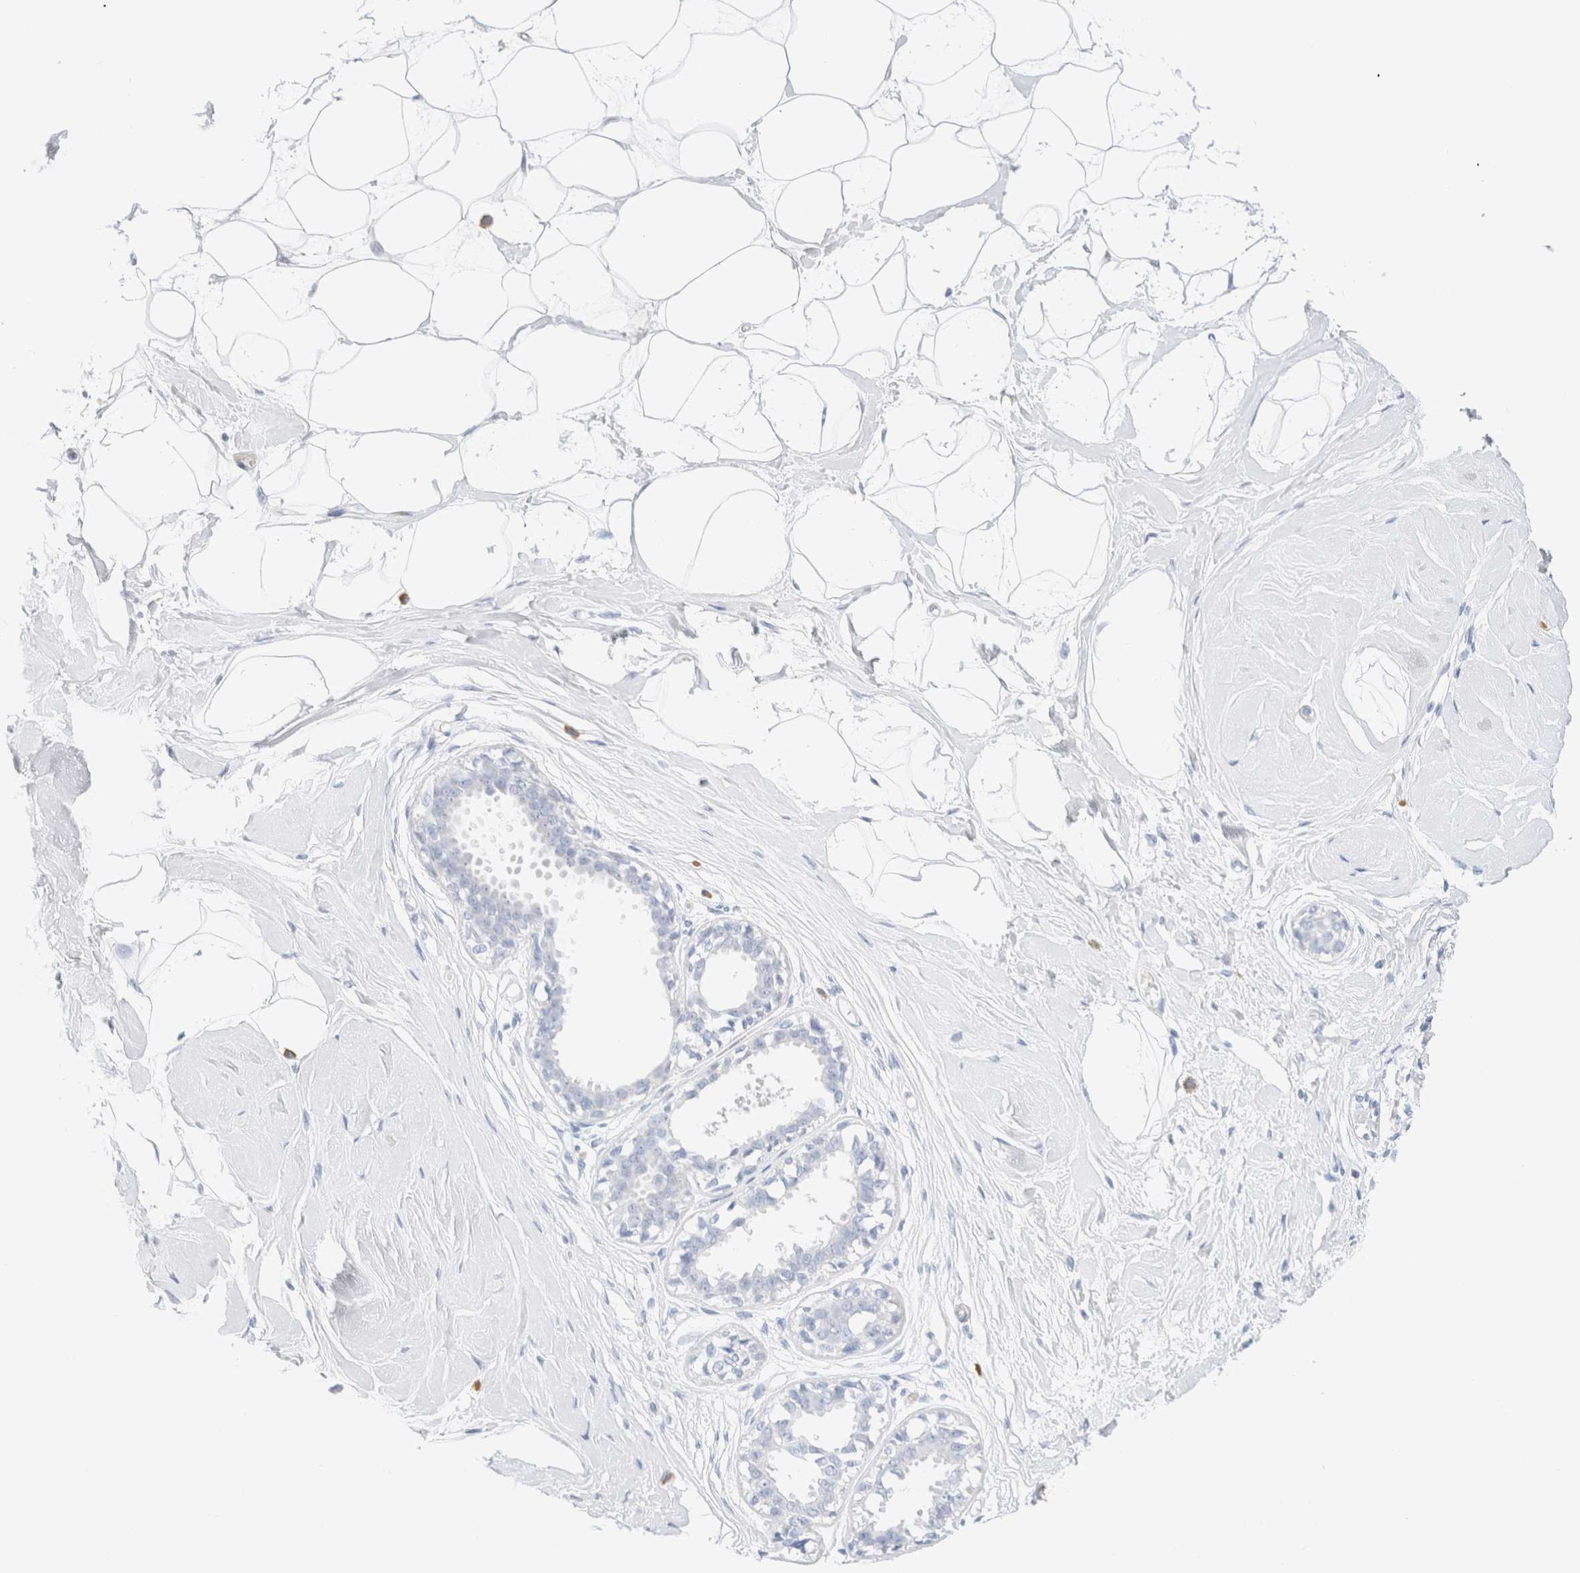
{"staining": {"intensity": "negative", "quantity": "none", "location": "none"}, "tissue": "breast", "cell_type": "Adipocytes", "image_type": "normal", "snomed": [{"axis": "morphology", "description": "Normal tissue, NOS"}, {"axis": "topography", "description": "Breast"}], "caption": "Human breast stained for a protein using immunohistochemistry exhibits no staining in adipocytes.", "gene": "ARG1", "patient": {"sex": "female", "age": 45}}